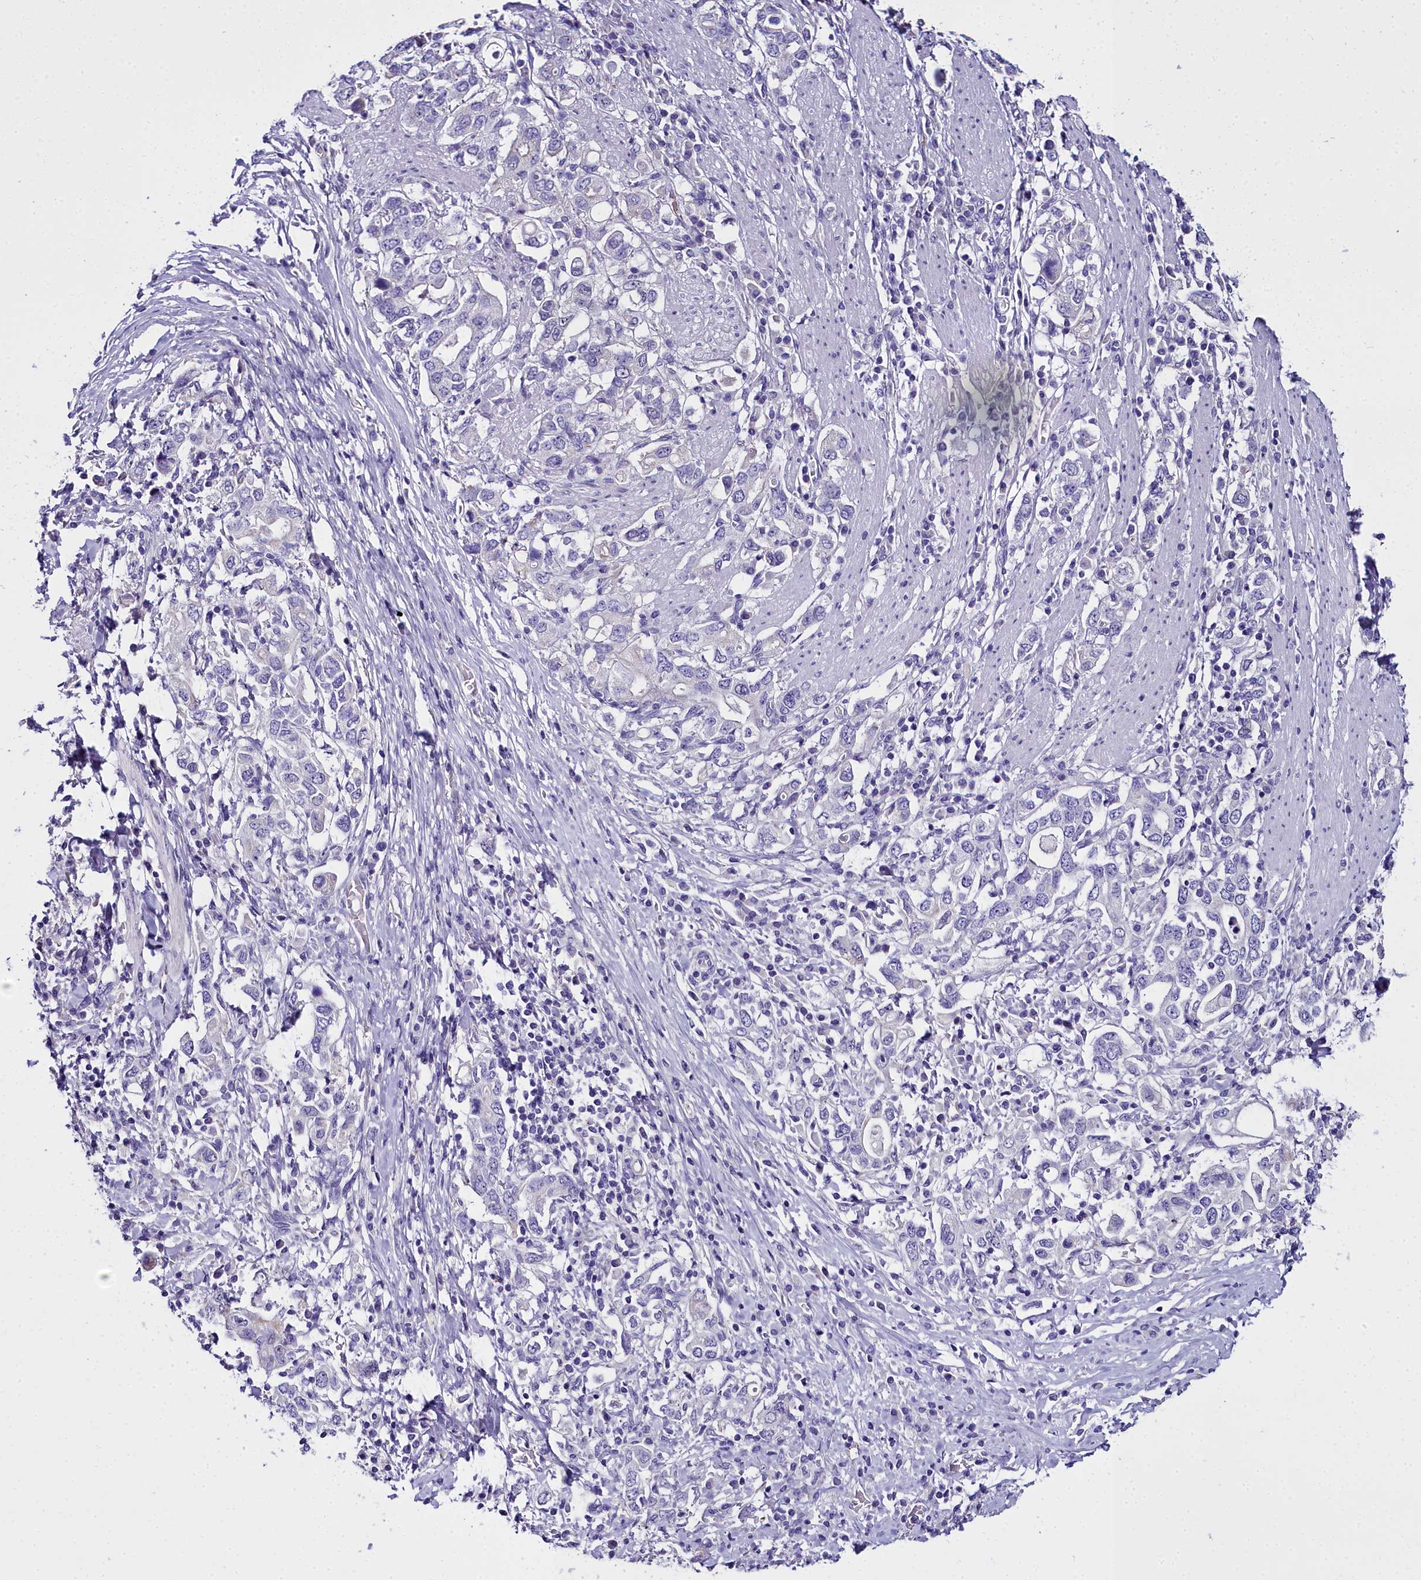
{"staining": {"intensity": "negative", "quantity": "none", "location": "none"}, "tissue": "stomach cancer", "cell_type": "Tumor cells", "image_type": "cancer", "snomed": [{"axis": "morphology", "description": "Adenocarcinoma, NOS"}, {"axis": "topography", "description": "Stomach, upper"}, {"axis": "topography", "description": "Stomach"}], "caption": "Tumor cells are negative for protein expression in human stomach cancer.", "gene": "TIMM22", "patient": {"sex": "male", "age": 62}}